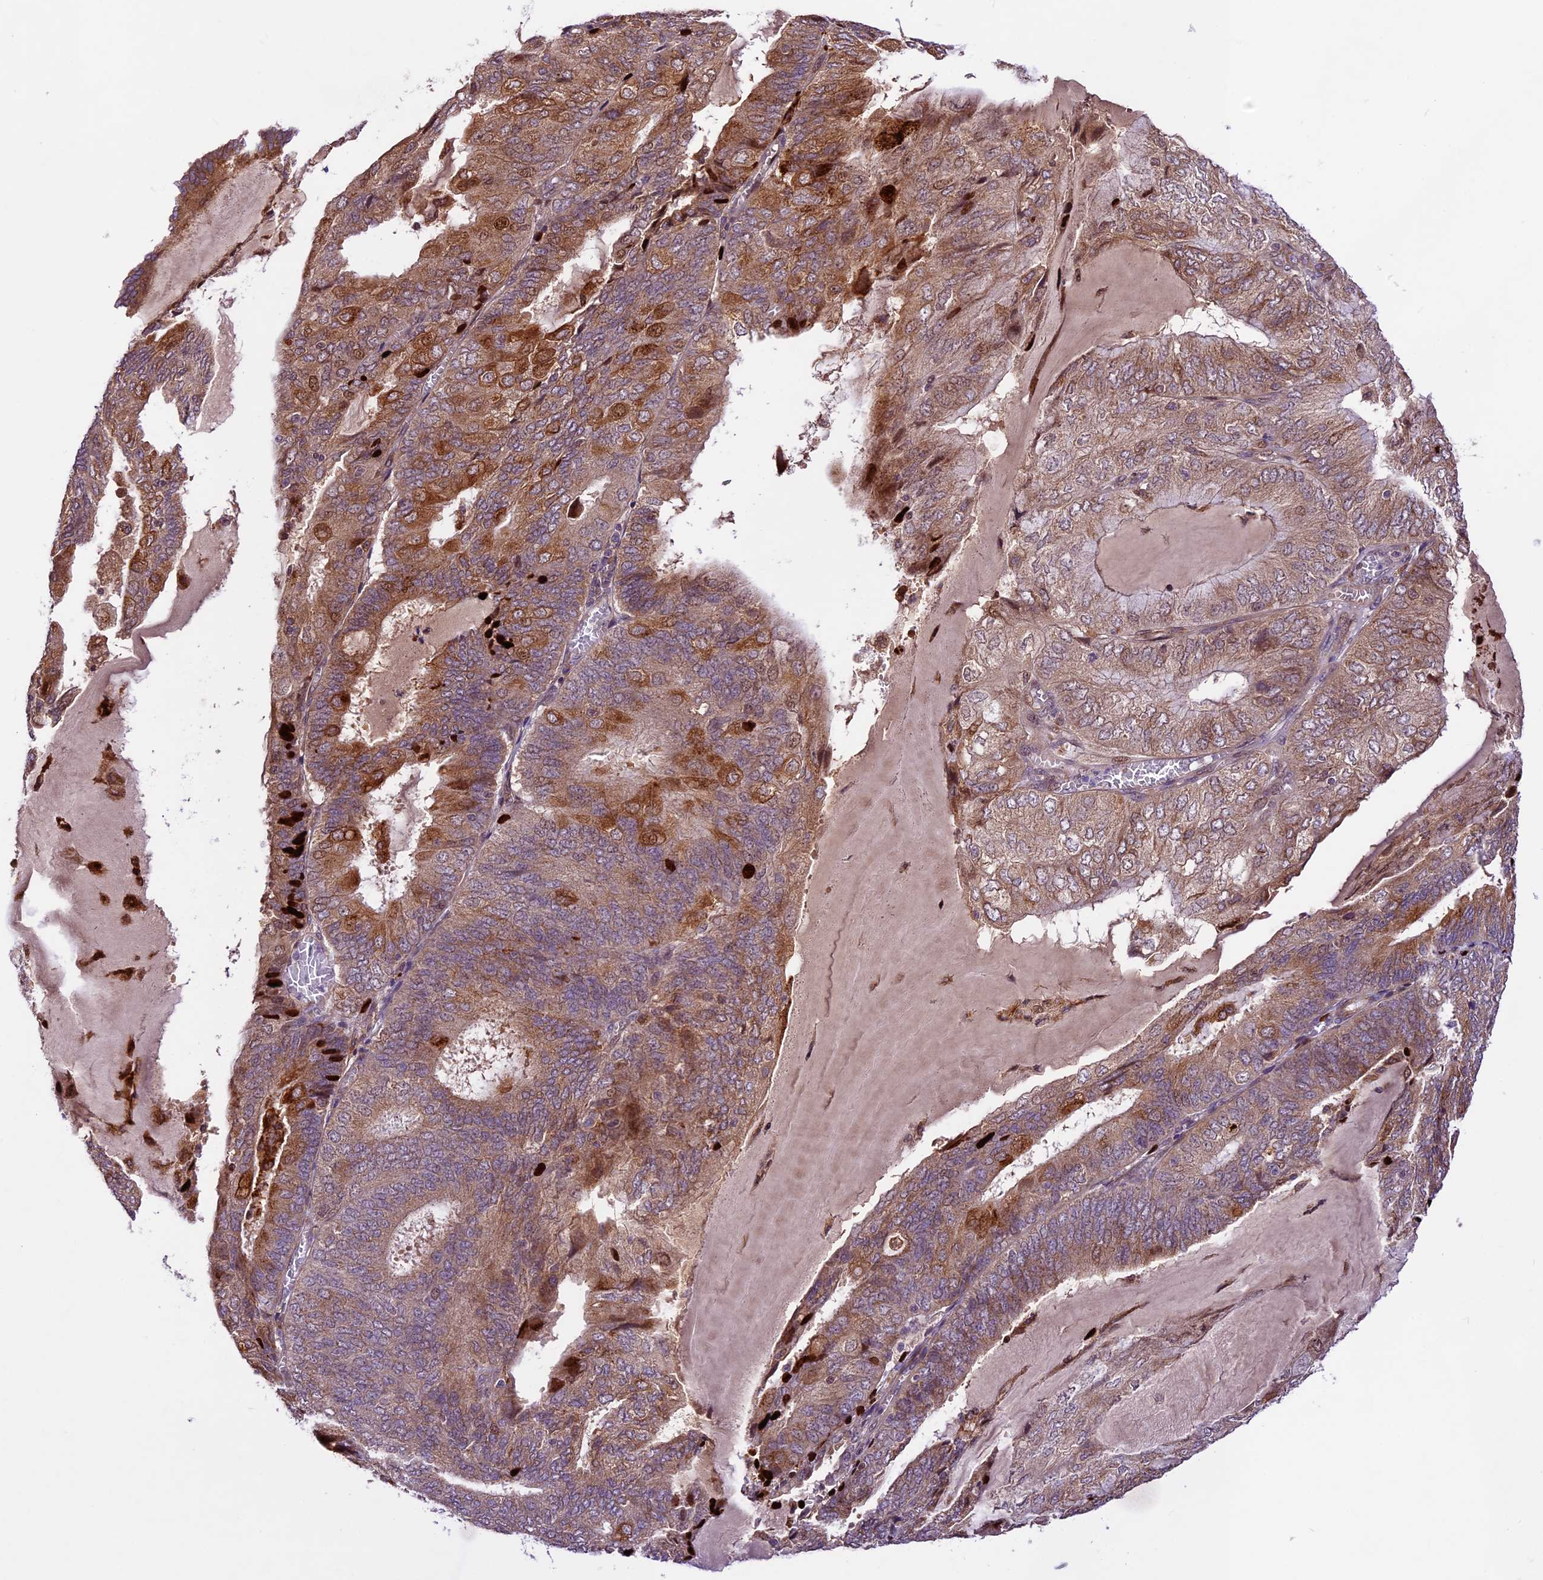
{"staining": {"intensity": "moderate", "quantity": ">75%", "location": "cytoplasmic/membranous"}, "tissue": "endometrial cancer", "cell_type": "Tumor cells", "image_type": "cancer", "snomed": [{"axis": "morphology", "description": "Adenocarcinoma, NOS"}, {"axis": "topography", "description": "Endometrium"}], "caption": "A micrograph showing moderate cytoplasmic/membranous expression in about >75% of tumor cells in endometrial adenocarcinoma, as visualized by brown immunohistochemical staining.", "gene": "CCSER1", "patient": {"sex": "female", "age": 81}}